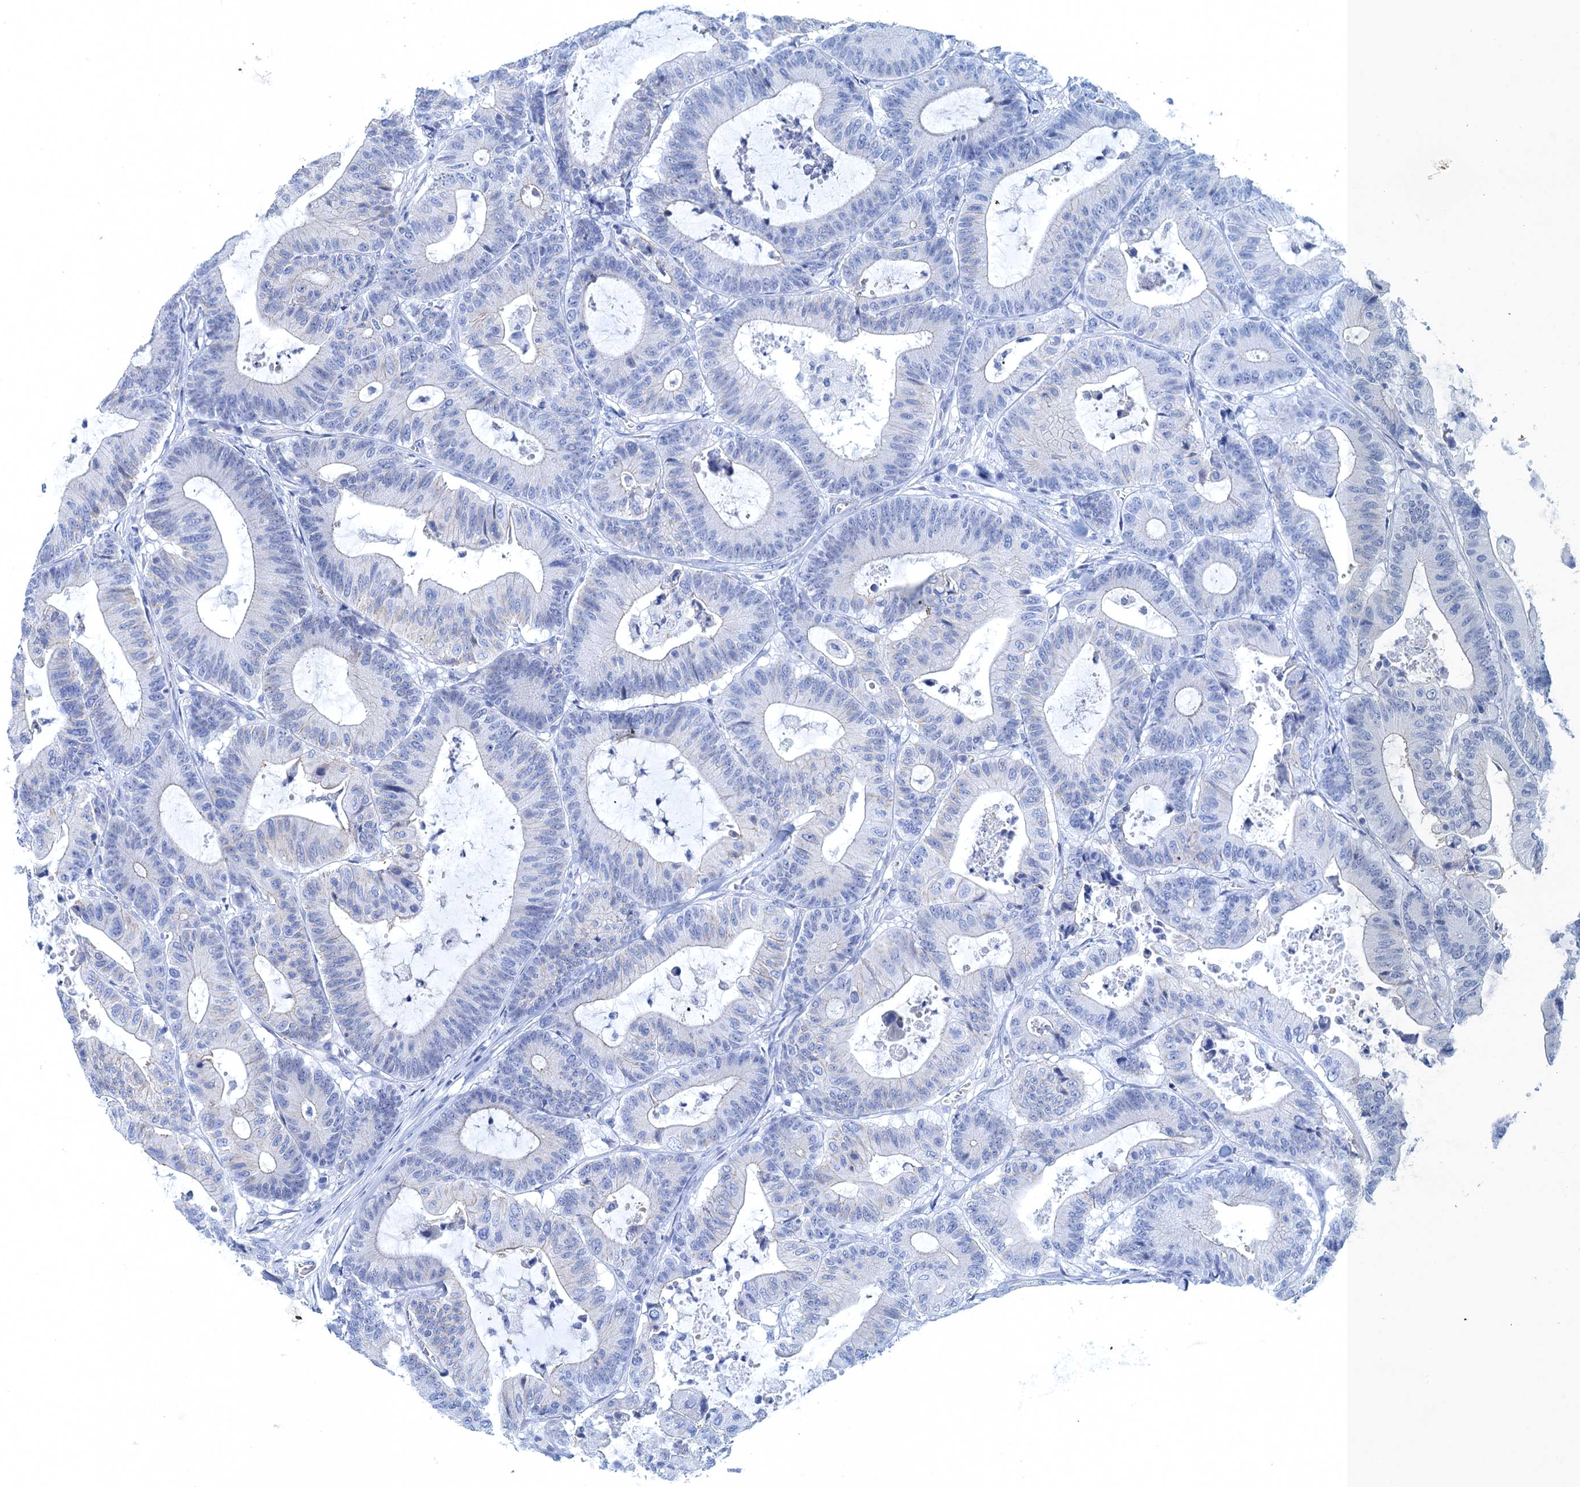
{"staining": {"intensity": "negative", "quantity": "none", "location": "none"}, "tissue": "colorectal cancer", "cell_type": "Tumor cells", "image_type": "cancer", "snomed": [{"axis": "morphology", "description": "Adenocarcinoma, NOS"}, {"axis": "topography", "description": "Colon"}], "caption": "Immunohistochemical staining of human adenocarcinoma (colorectal) demonstrates no significant expression in tumor cells.", "gene": "CALML5", "patient": {"sex": "female", "age": 84}}